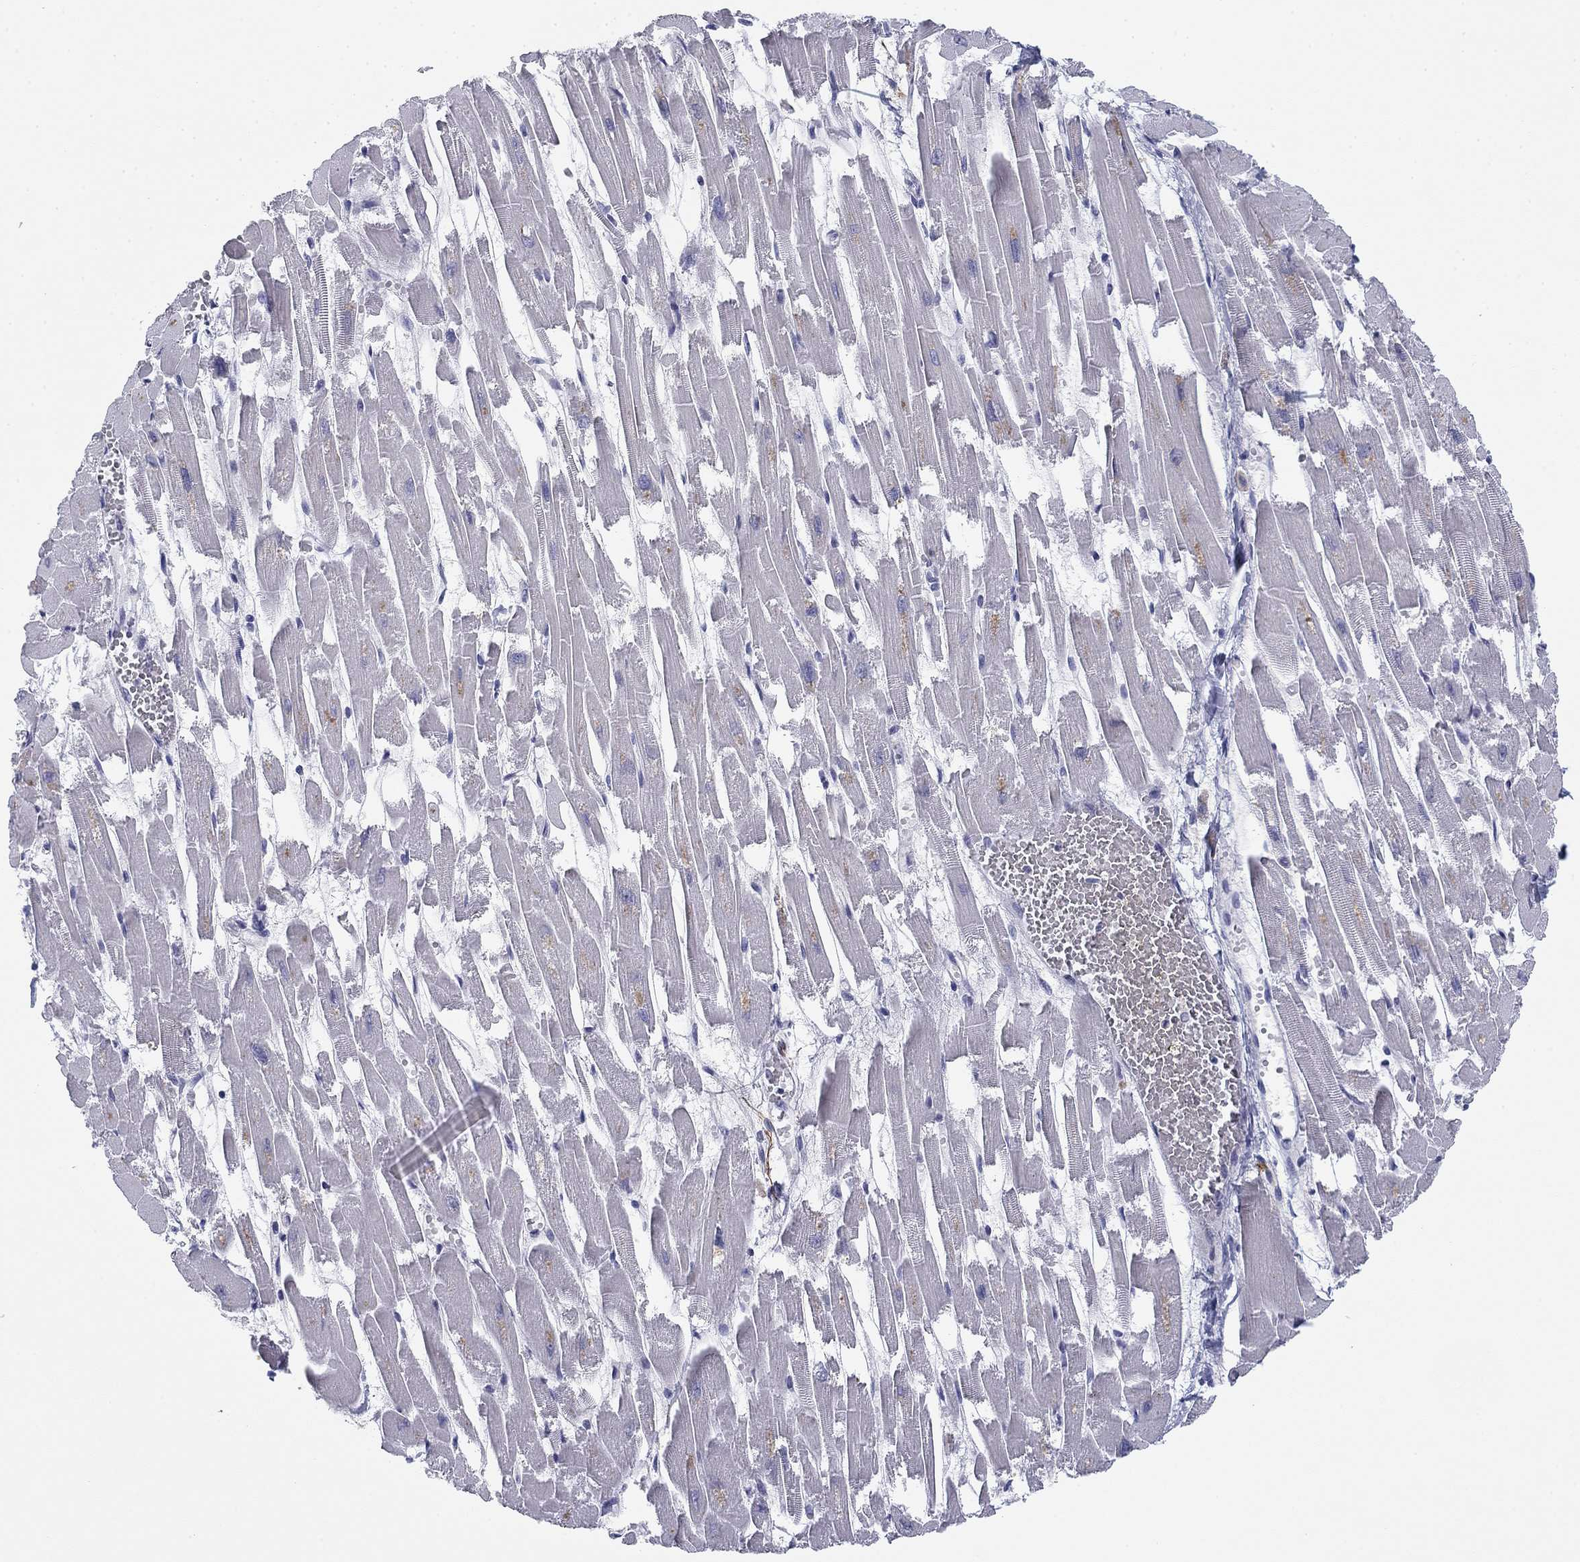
{"staining": {"intensity": "negative", "quantity": "none", "location": "none"}, "tissue": "heart muscle", "cell_type": "Cardiomyocytes", "image_type": "normal", "snomed": [{"axis": "morphology", "description": "Normal tissue, NOS"}, {"axis": "topography", "description": "Heart"}], "caption": "Histopathology image shows no significant protein expression in cardiomyocytes of benign heart muscle.", "gene": "PRPH", "patient": {"sex": "female", "age": 52}}